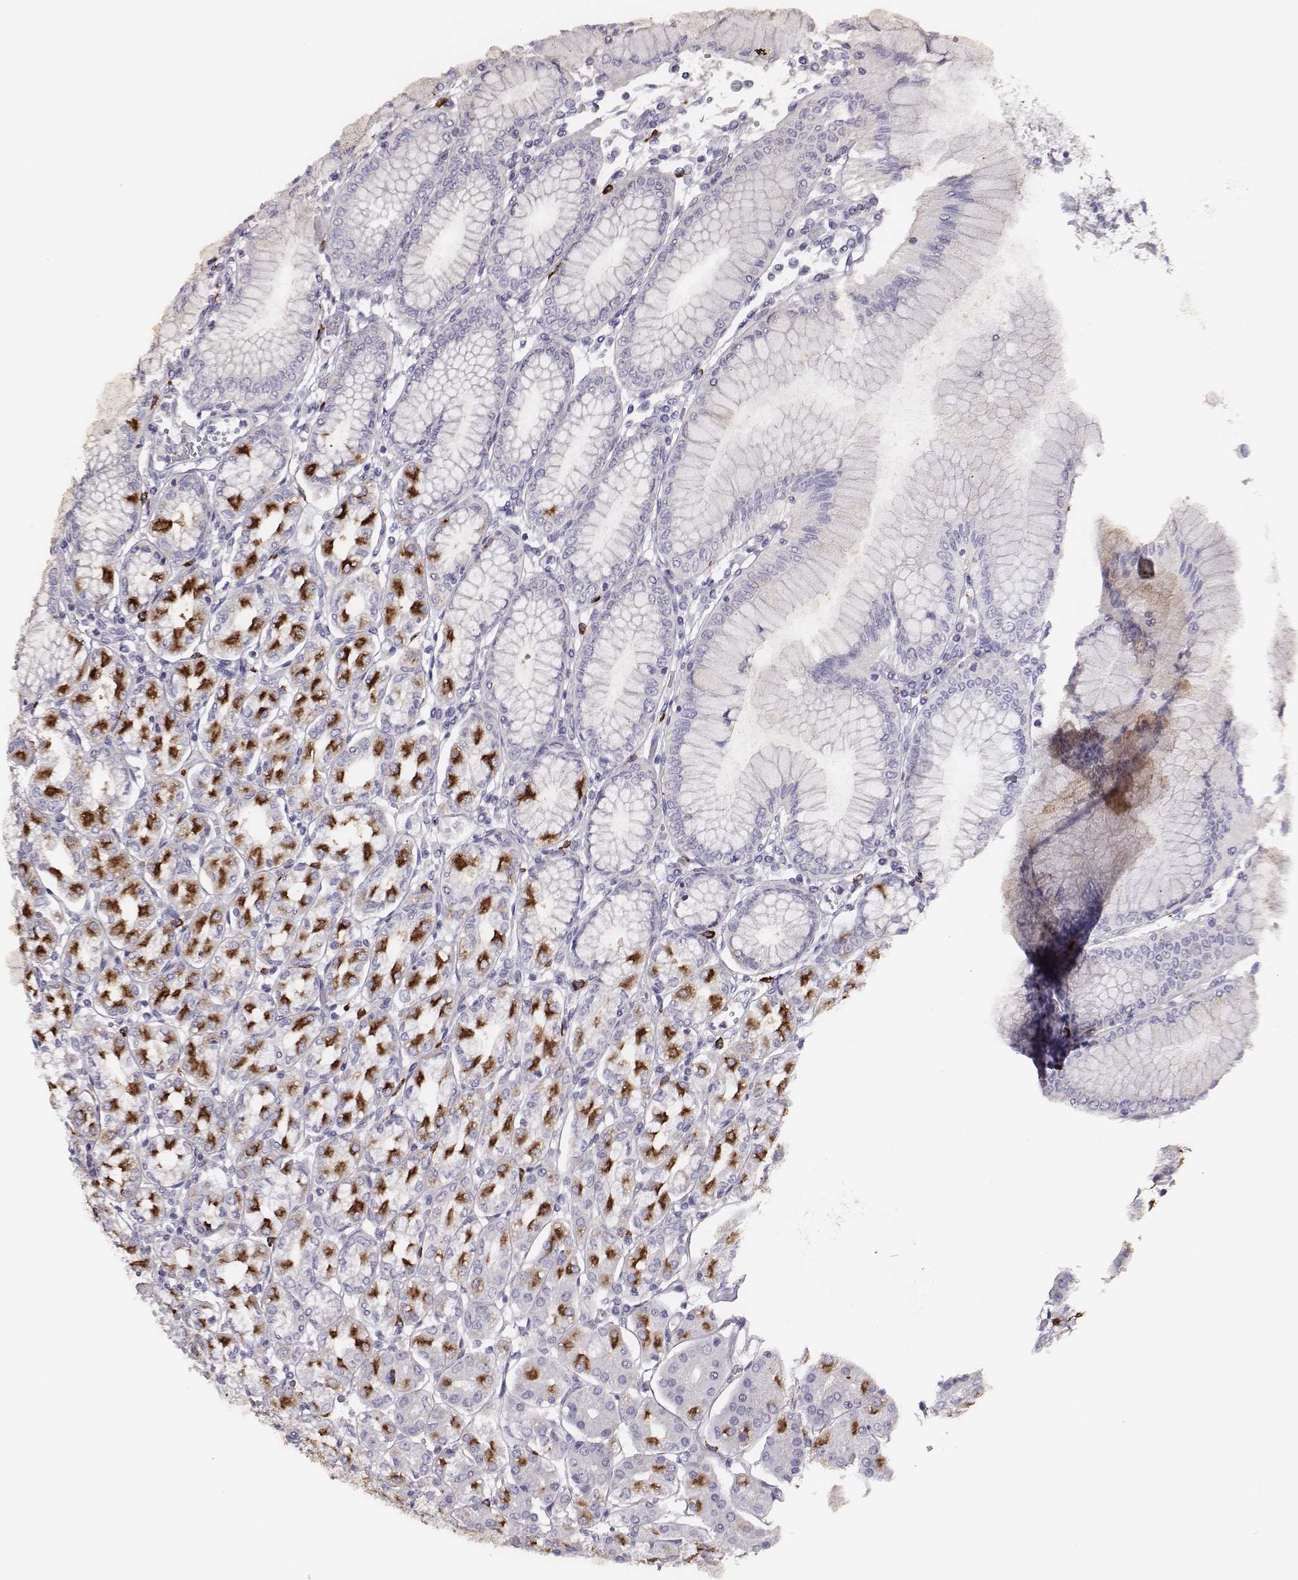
{"staining": {"intensity": "strong", "quantity": "25%-75%", "location": "cytoplasmic/membranous"}, "tissue": "stomach", "cell_type": "Glandular cells", "image_type": "normal", "snomed": [{"axis": "morphology", "description": "Normal tissue, NOS"}, {"axis": "topography", "description": "Skeletal muscle"}, {"axis": "topography", "description": "Stomach"}], "caption": "An IHC image of unremarkable tissue is shown. Protein staining in brown highlights strong cytoplasmic/membranous positivity in stomach within glandular cells. Ihc stains the protein of interest in brown and the nuclei are stained blue.", "gene": "P2RY10", "patient": {"sex": "female", "age": 57}}